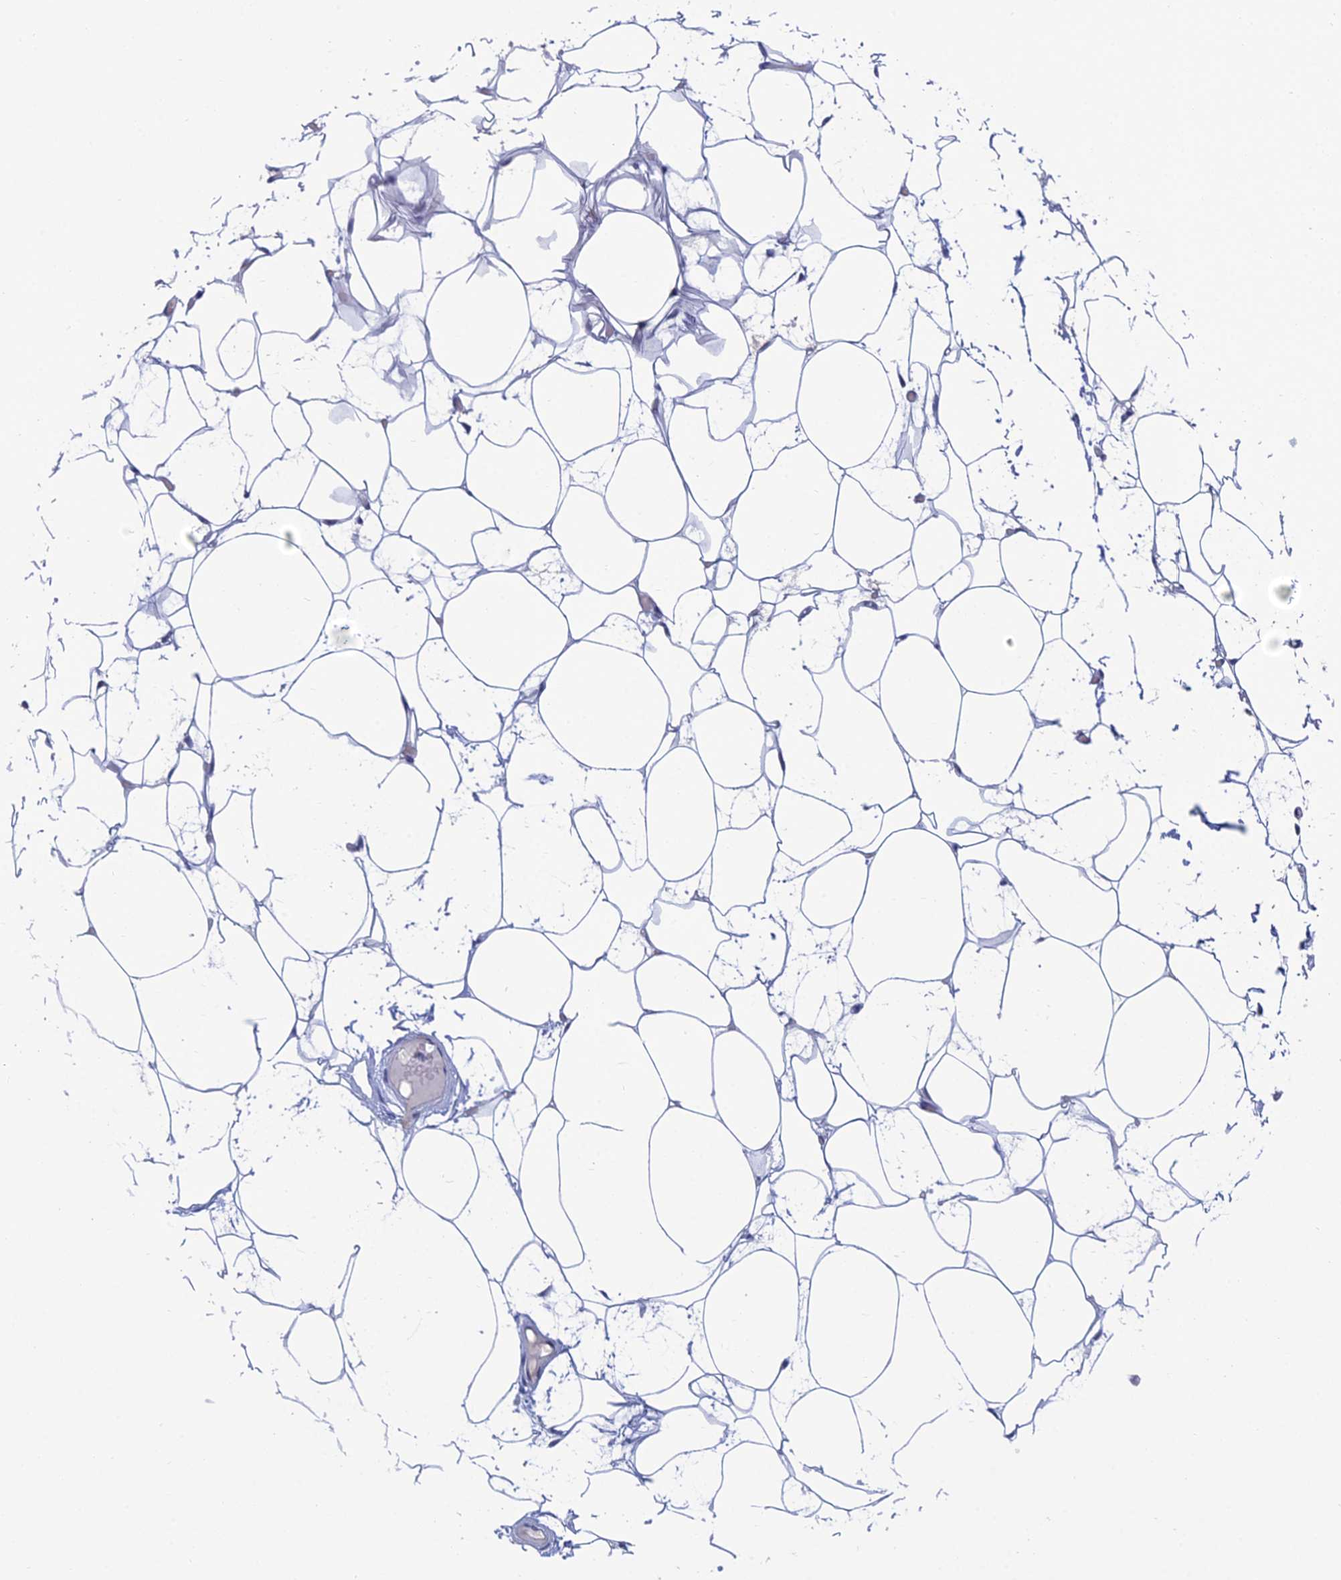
{"staining": {"intensity": "weak", "quantity": ">75%", "location": "nuclear"}, "tissue": "adipose tissue", "cell_type": "Adipocytes", "image_type": "normal", "snomed": [{"axis": "morphology", "description": "Normal tissue, NOS"}, {"axis": "topography", "description": "Breast"}], "caption": "Weak nuclear positivity is identified in about >75% of adipocytes in normal adipose tissue. (IHC, brightfield microscopy, high magnification).", "gene": "NABP2", "patient": {"sex": "female", "age": 23}}